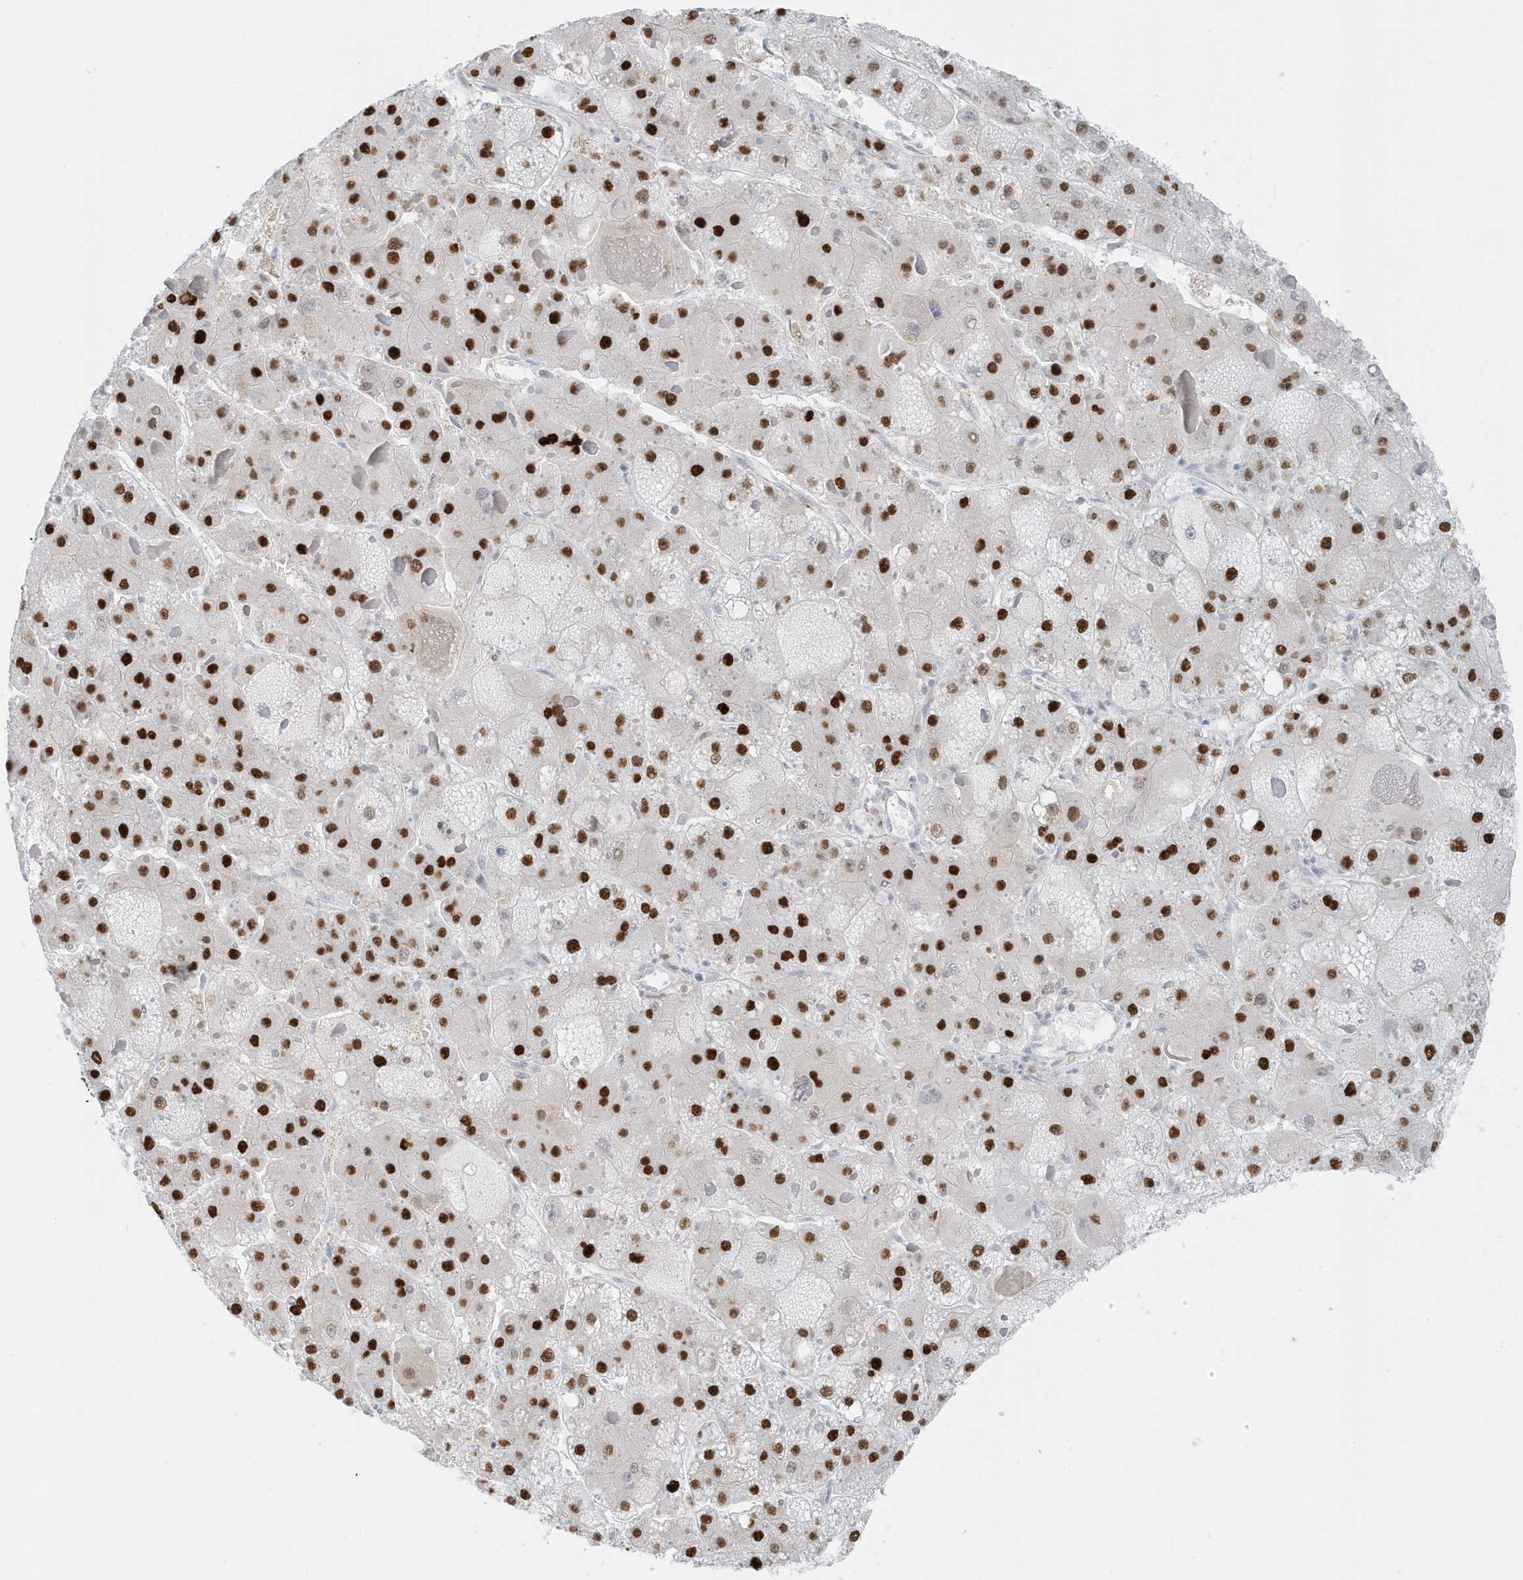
{"staining": {"intensity": "strong", "quantity": ">75%", "location": "nuclear"}, "tissue": "liver cancer", "cell_type": "Tumor cells", "image_type": "cancer", "snomed": [{"axis": "morphology", "description": "Carcinoma, Hepatocellular, NOS"}, {"axis": "topography", "description": "Liver"}], "caption": "High-power microscopy captured an IHC micrograph of liver hepatocellular carcinoma, revealing strong nuclear expression in about >75% of tumor cells. Using DAB (3,3'-diaminobenzidine) (brown) and hematoxylin (blue) stains, captured at high magnification using brightfield microscopy.", "gene": "SMIM34", "patient": {"sex": "female", "age": 73}}